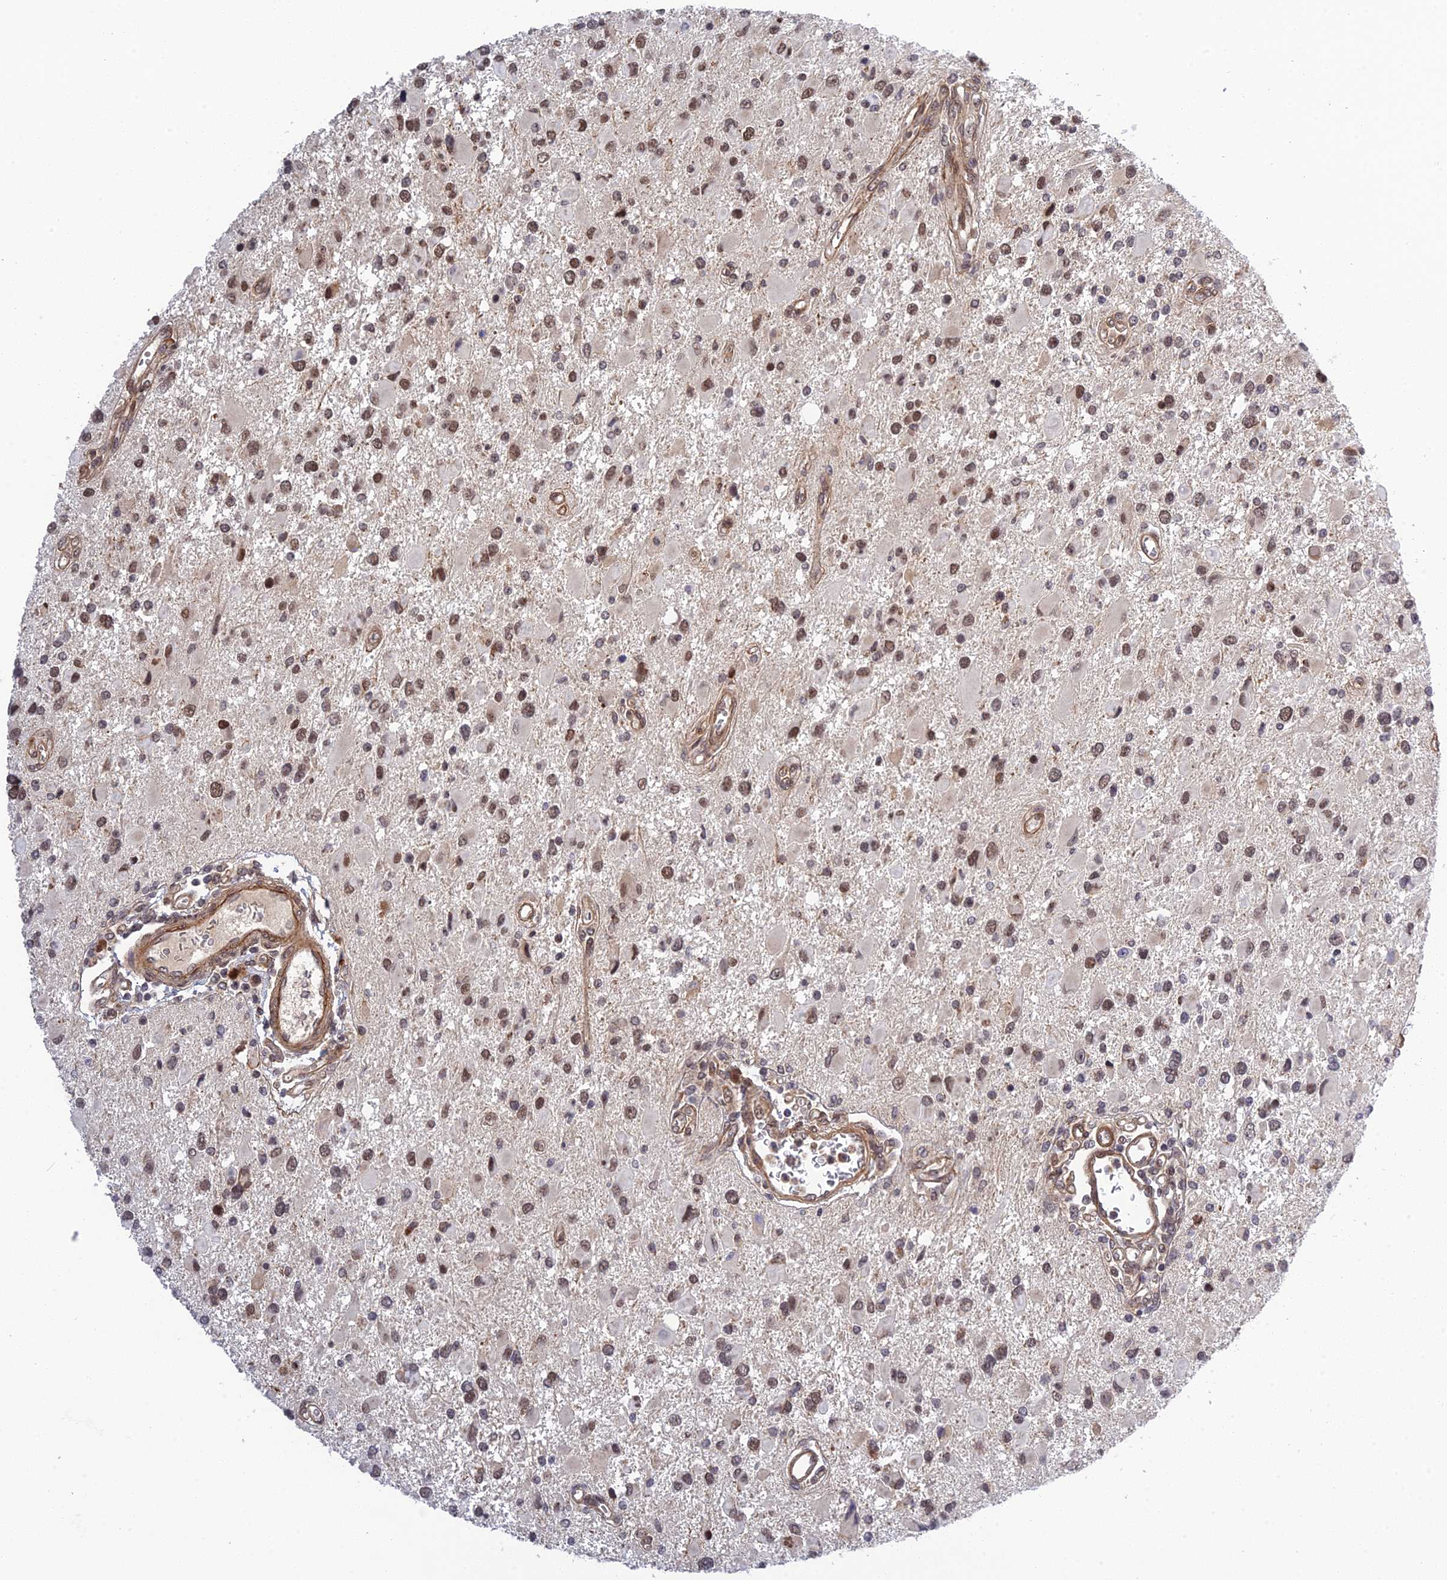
{"staining": {"intensity": "moderate", "quantity": ">75%", "location": "nuclear"}, "tissue": "glioma", "cell_type": "Tumor cells", "image_type": "cancer", "snomed": [{"axis": "morphology", "description": "Glioma, malignant, High grade"}, {"axis": "topography", "description": "Brain"}], "caption": "High-grade glioma (malignant) was stained to show a protein in brown. There is medium levels of moderate nuclear expression in about >75% of tumor cells. (DAB (3,3'-diaminobenzidine) = brown stain, brightfield microscopy at high magnification).", "gene": "REXO1", "patient": {"sex": "male", "age": 53}}